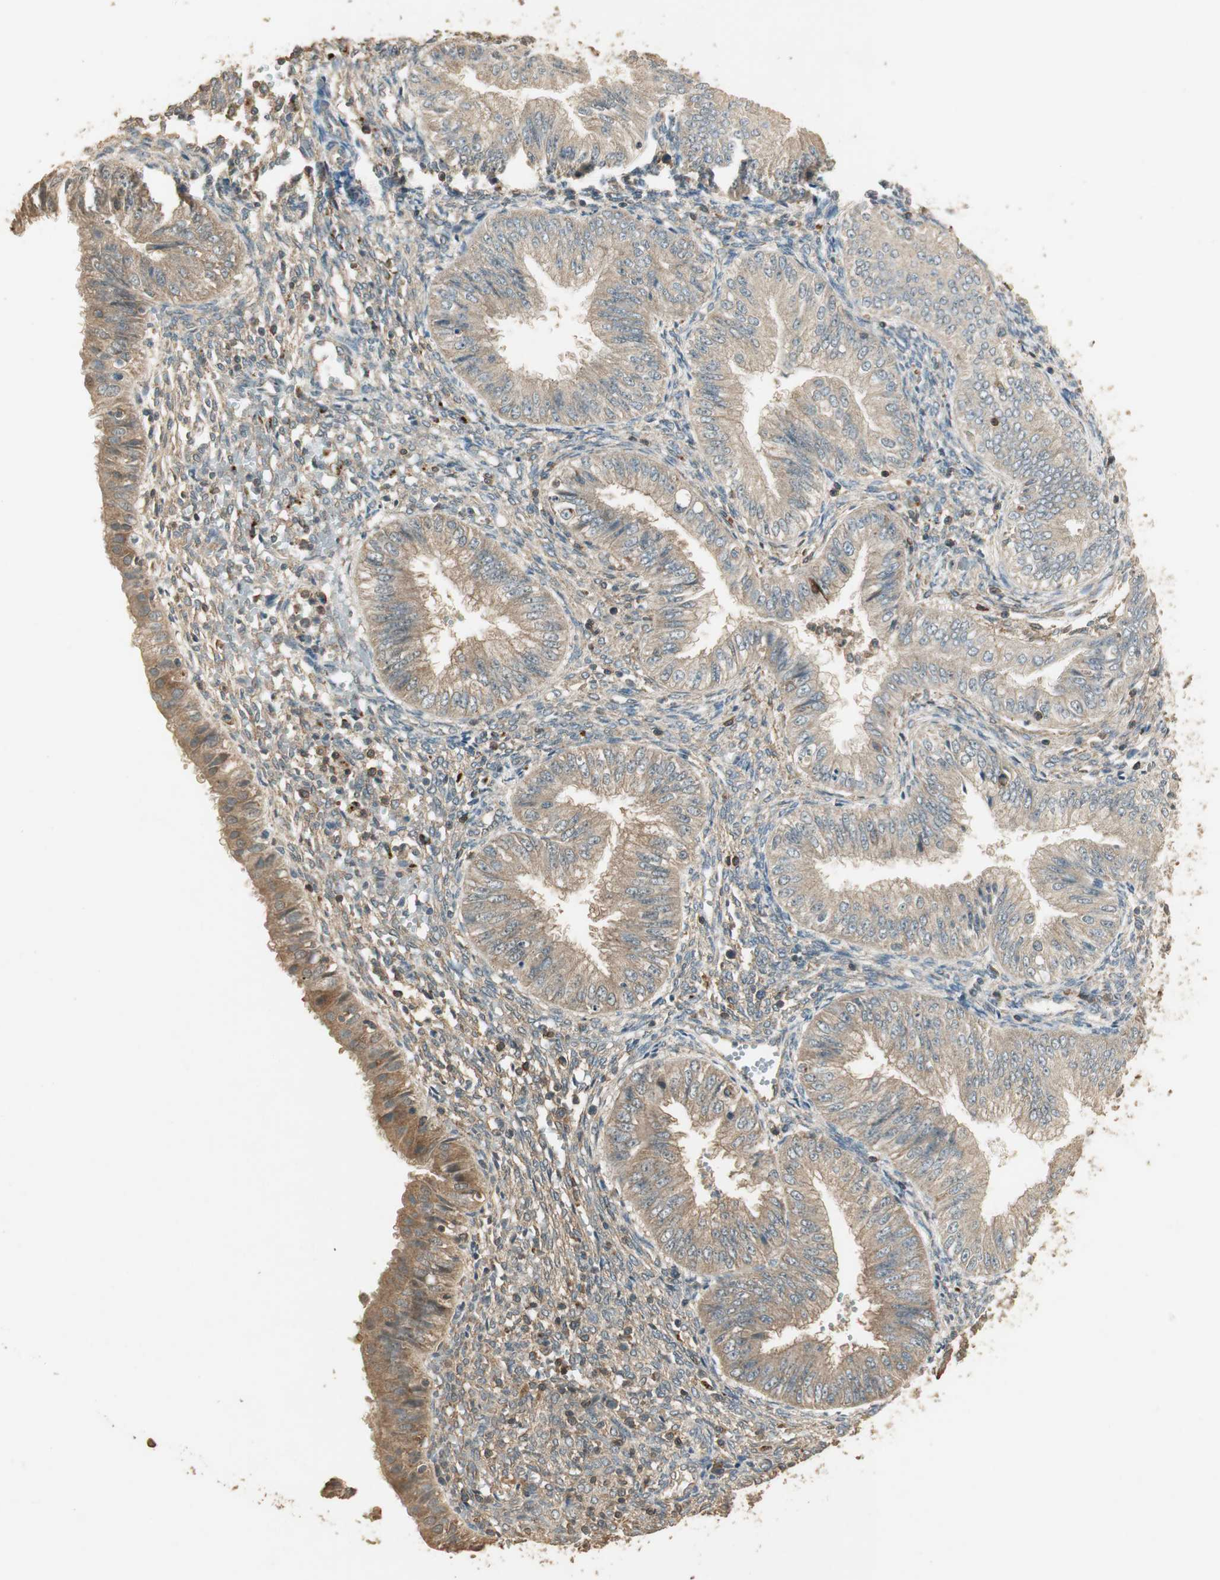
{"staining": {"intensity": "weak", "quantity": ">75%", "location": "cytoplasmic/membranous"}, "tissue": "endometrial cancer", "cell_type": "Tumor cells", "image_type": "cancer", "snomed": [{"axis": "morphology", "description": "Normal tissue, NOS"}, {"axis": "morphology", "description": "Adenocarcinoma, NOS"}, {"axis": "topography", "description": "Endometrium"}], "caption": "IHC image of human adenocarcinoma (endometrial) stained for a protein (brown), which reveals low levels of weak cytoplasmic/membranous staining in approximately >75% of tumor cells.", "gene": "USP2", "patient": {"sex": "female", "age": 53}}